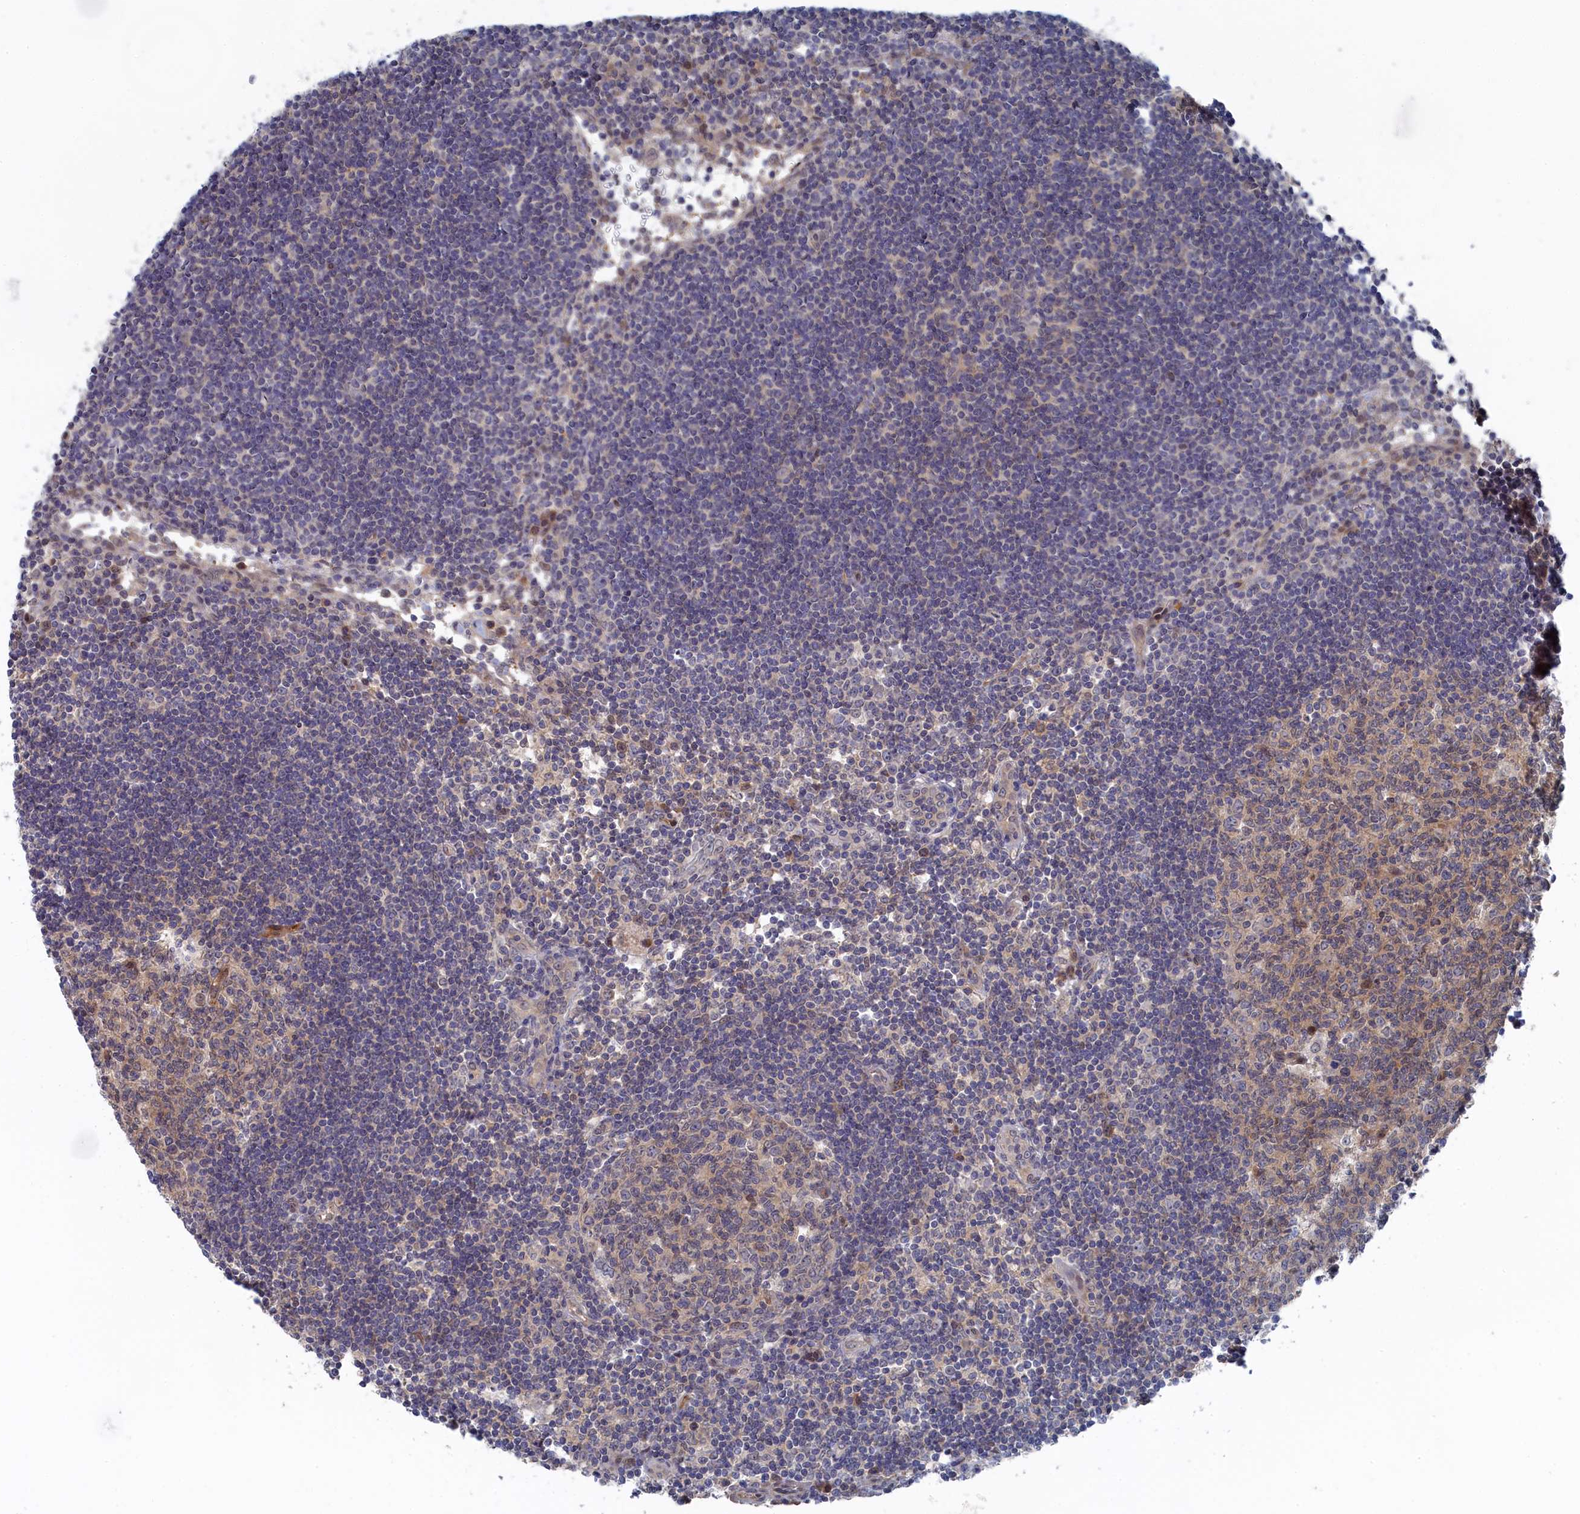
{"staining": {"intensity": "moderate", "quantity": "<25%", "location": "cytoplasmic/membranous,nuclear"}, "tissue": "lymph node", "cell_type": "Germinal center cells", "image_type": "normal", "snomed": [{"axis": "morphology", "description": "Normal tissue, NOS"}, {"axis": "topography", "description": "Lymph node"}], "caption": "The image reveals immunohistochemical staining of unremarkable lymph node. There is moderate cytoplasmic/membranous,nuclear positivity is seen in approximately <25% of germinal center cells. (Stains: DAB in brown, nuclei in blue, Microscopy: brightfield microscopy at high magnification).", "gene": "IRGQ", "patient": {"sex": "female", "age": 73}}